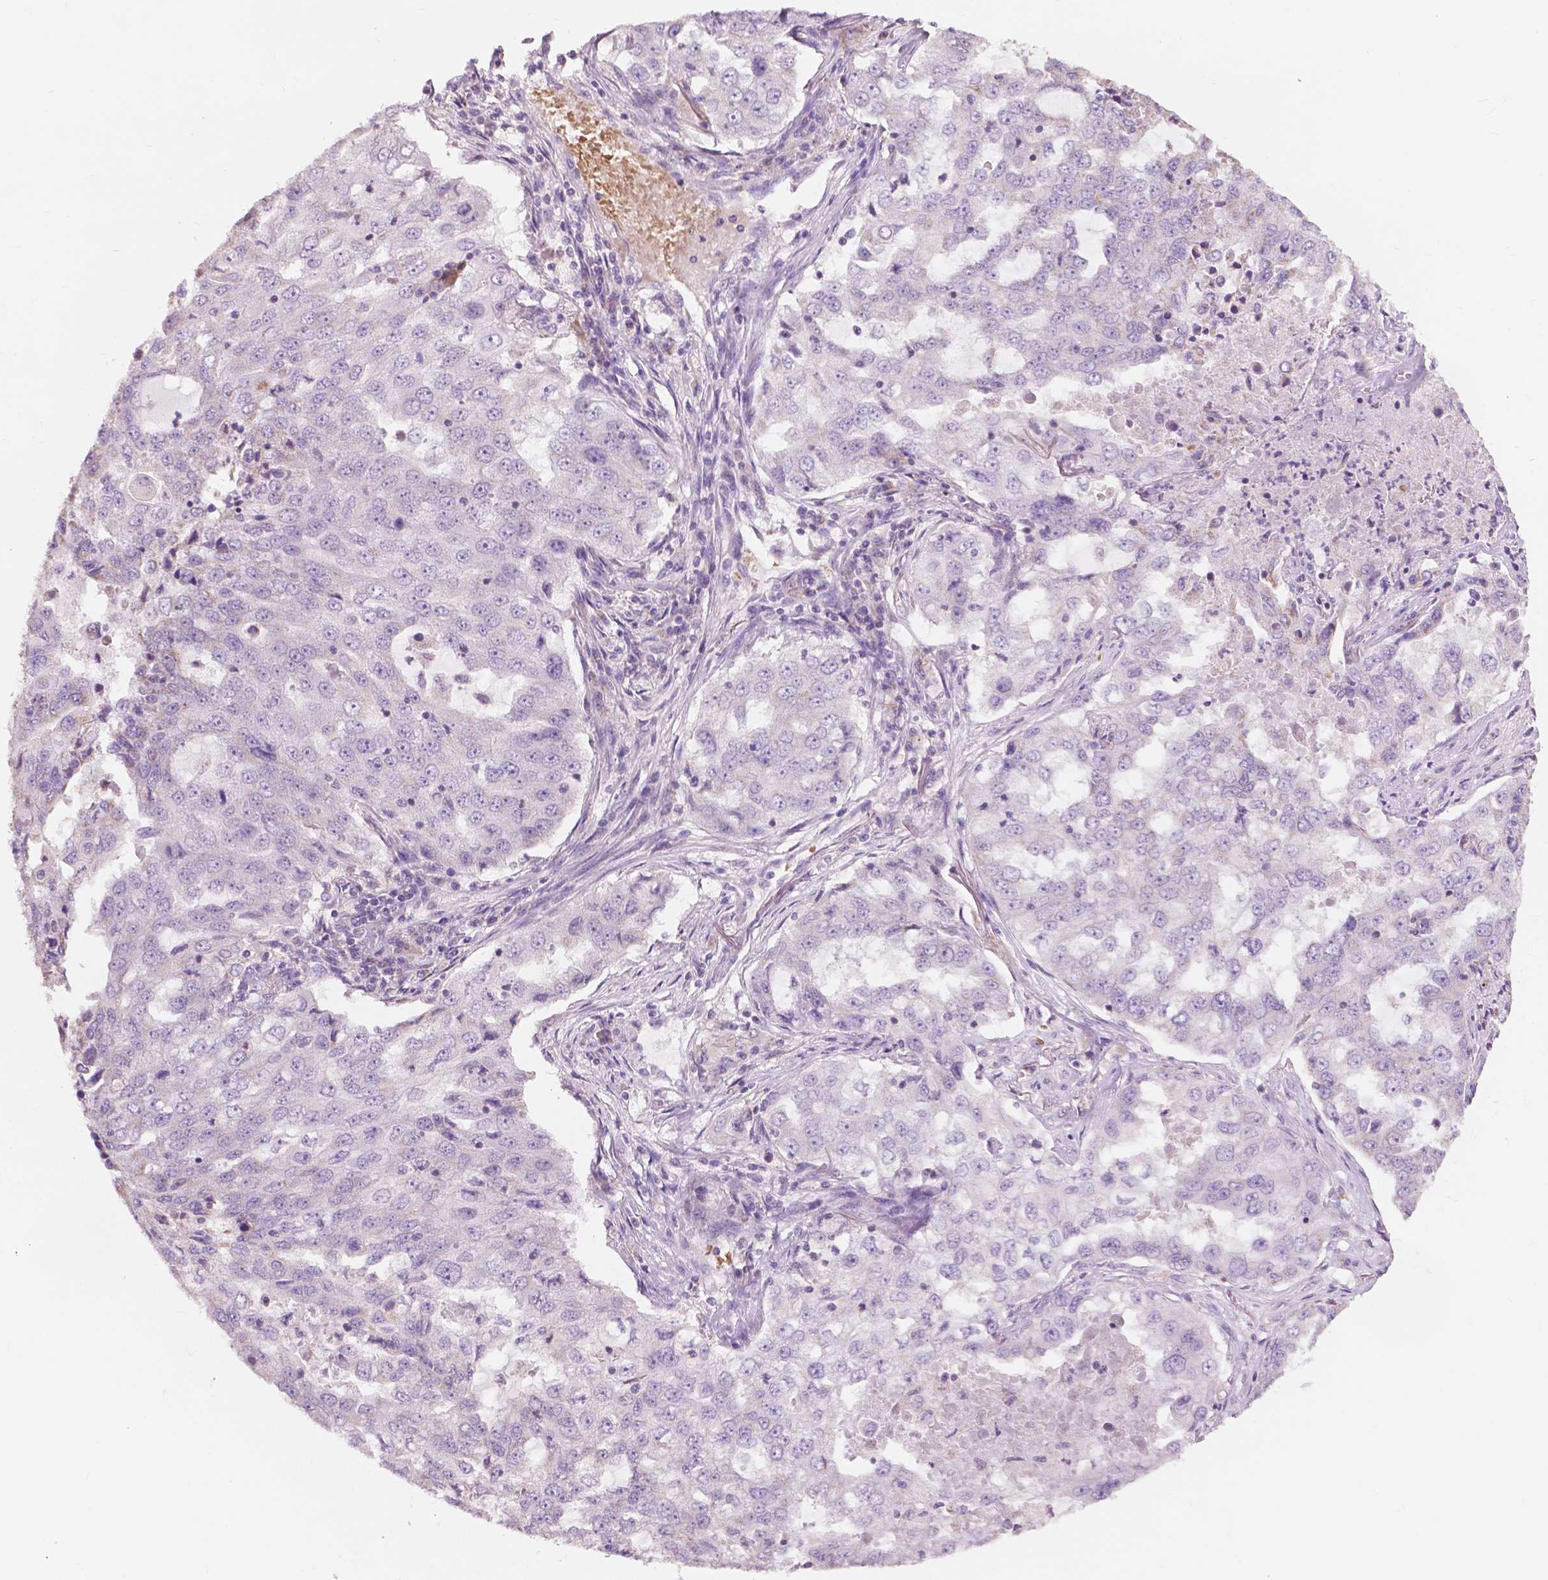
{"staining": {"intensity": "negative", "quantity": "none", "location": "none"}, "tissue": "lung cancer", "cell_type": "Tumor cells", "image_type": "cancer", "snomed": [{"axis": "morphology", "description": "Adenocarcinoma, NOS"}, {"axis": "topography", "description": "Lung"}], "caption": "The photomicrograph demonstrates no staining of tumor cells in lung cancer (adenocarcinoma).", "gene": "NDUFS1", "patient": {"sex": "female", "age": 61}}